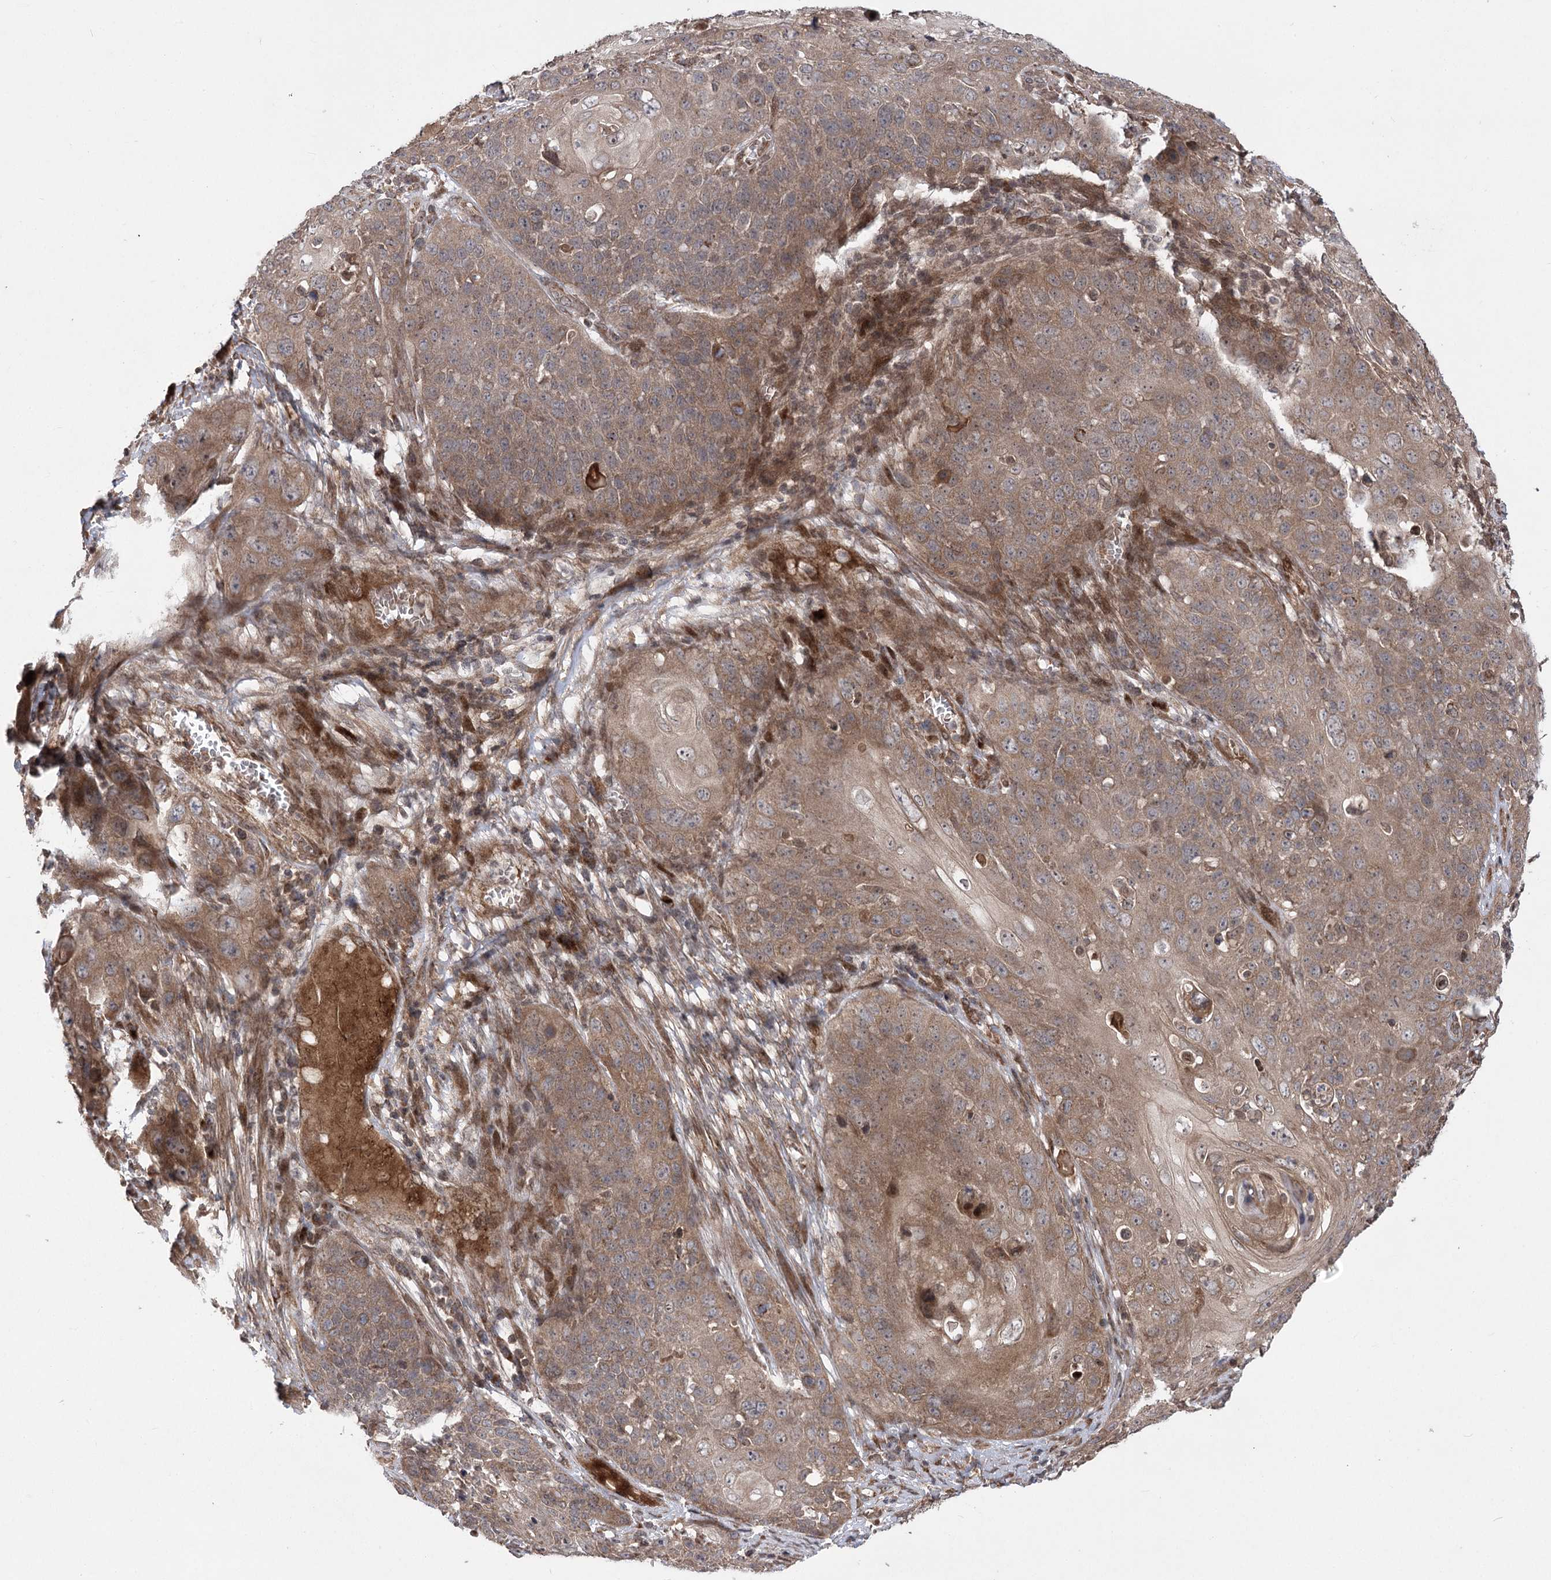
{"staining": {"intensity": "moderate", "quantity": ">75%", "location": "cytoplasmic/membranous"}, "tissue": "skin cancer", "cell_type": "Tumor cells", "image_type": "cancer", "snomed": [{"axis": "morphology", "description": "Squamous cell carcinoma, NOS"}, {"axis": "topography", "description": "Skin"}], "caption": "Immunohistochemistry of skin squamous cell carcinoma displays medium levels of moderate cytoplasmic/membranous staining in approximately >75% of tumor cells. (DAB (3,3'-diaminobenzidine) IHC, brown staining for protein, blue staining for nuclei).", "gene": "TENM2", "patient": {"sex": "male", "age": 55}}